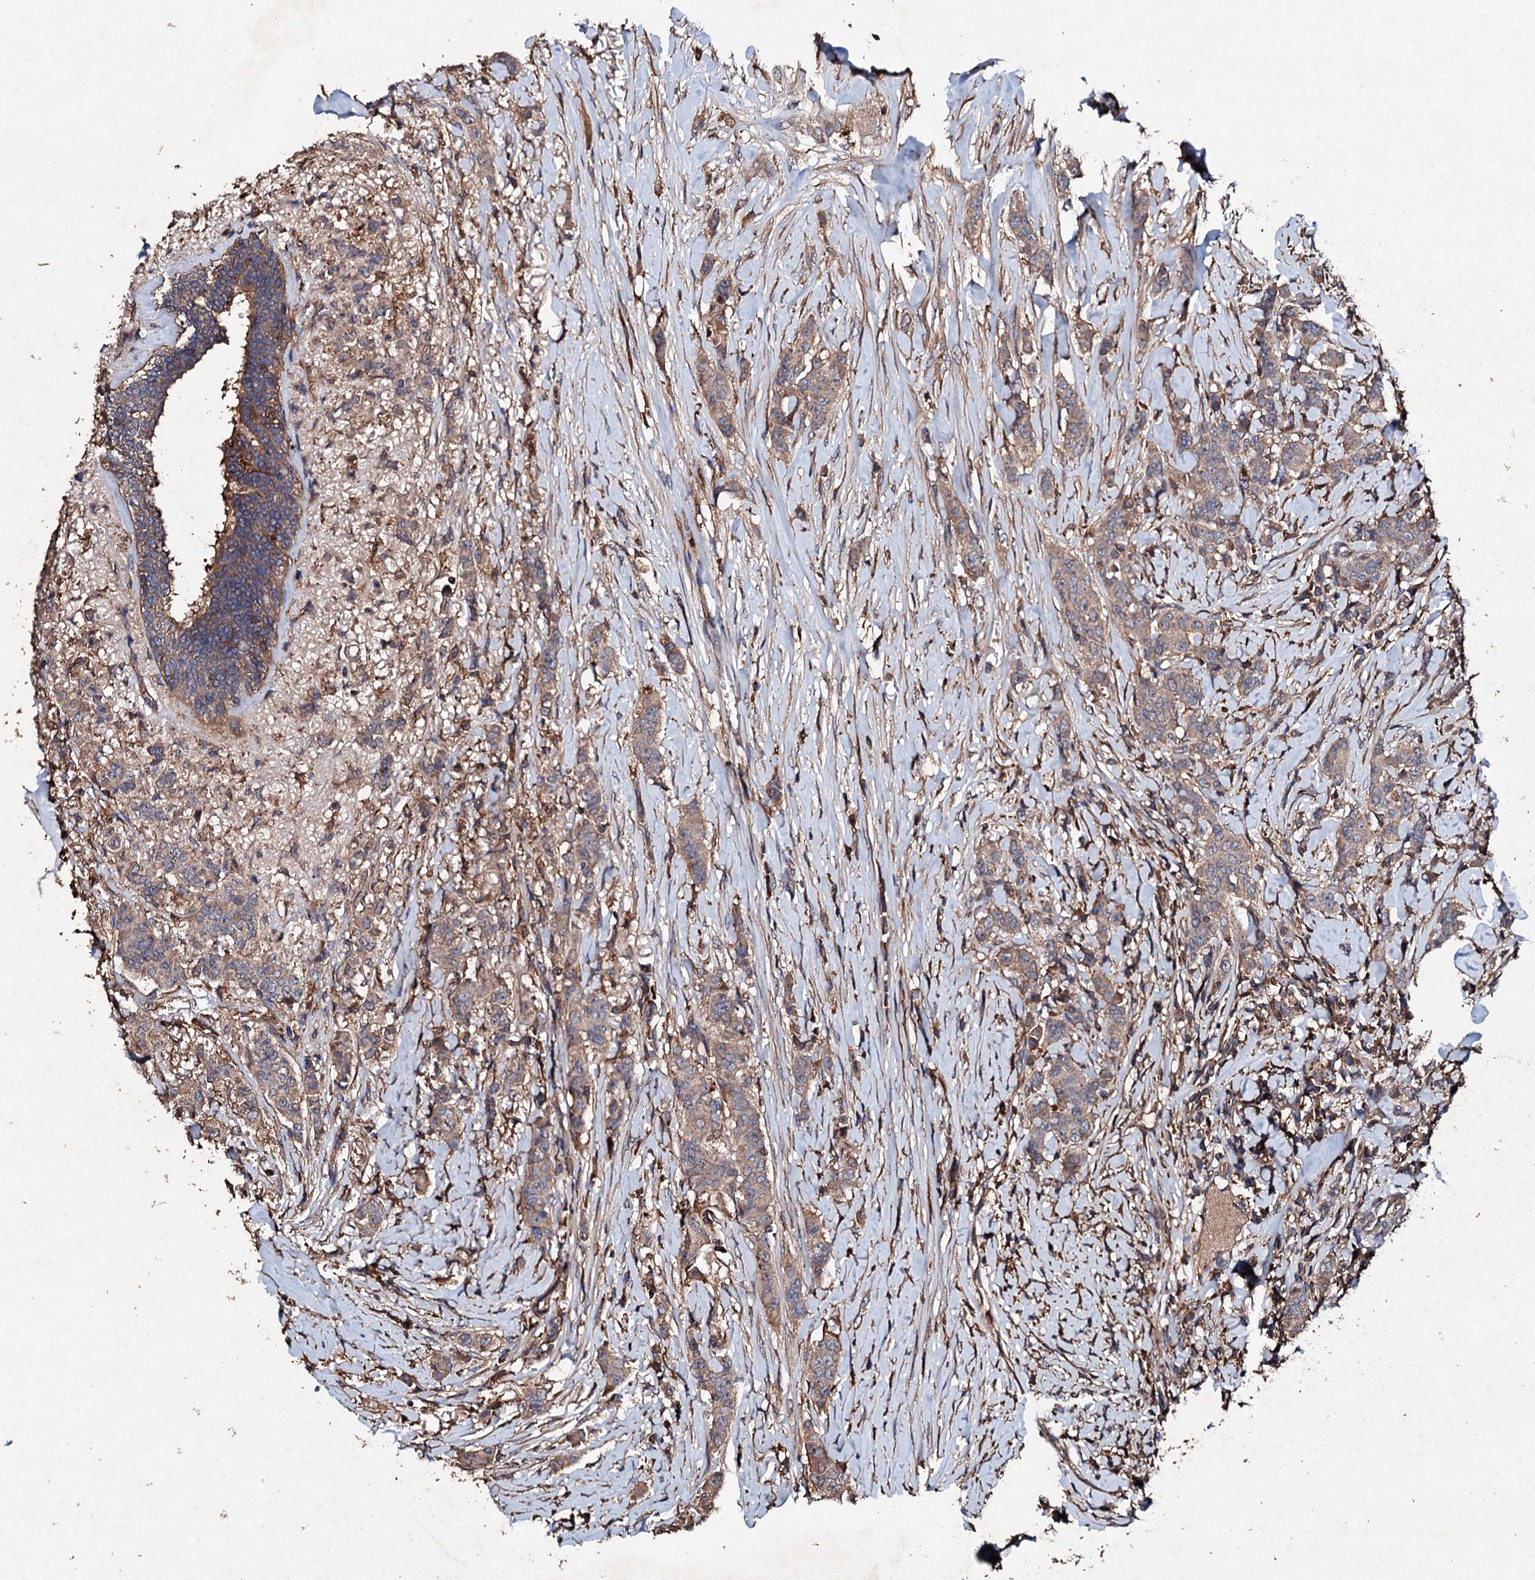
{"staining": {"intensity": "weak", "quantity": ">75%", "location": "cytoplasmic/membranous"}, "tissue": "breast cancer", "cell_type": "Tumor cells", "image_type": "cancer", "snomed": [{"axis": "morphology", "description": "Duct carcinoma"}, {"axis": "topography", "description": "Breast"}], "caption": "This is a micrograph of immunohistochemistry (IHC) staining of infiltrating ductal carcinoma (breast), which shows weak positivity in the cytoplasmic/membranous of tumor cells.", "gene": "KERA", "patient": {"sex": "female", "age": 40}}